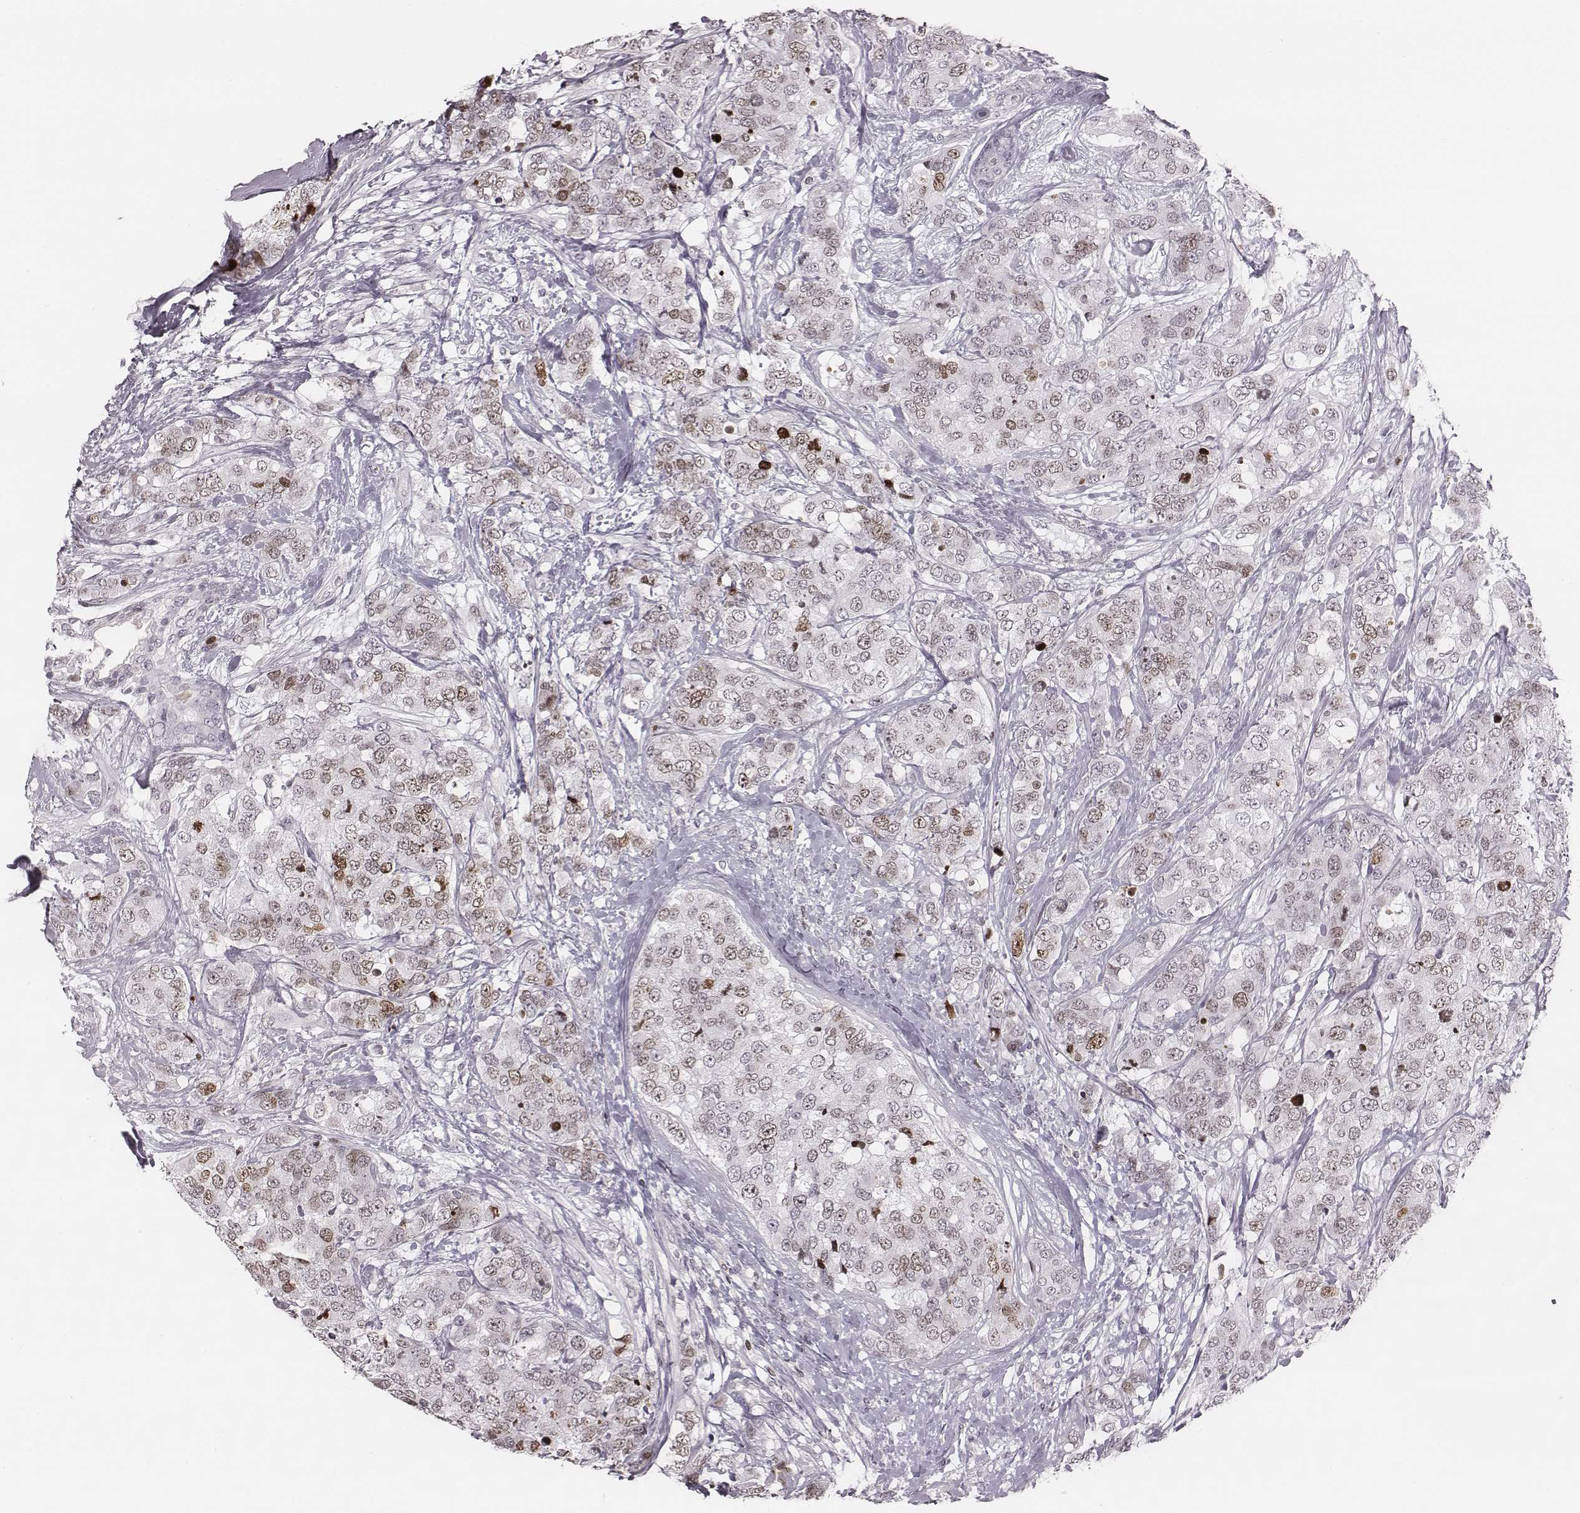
{"staining": {"intensity": "moderate", "quantity": "<25%", "location": "nuclear"}, "tissue": "breast cancer", "cell_type": "Tumor cells", "image_type": "cancer", "snomed": [{"axis": "morphology", "description": "Lobular carcinoma"}, {"axis": "topography", "description": "Breast"}], "caption": "DAB immunohistochemical staining of breast lobular carcinoma reveals moderate nuclear protein positivity in about <25% of tumor cells. Nuclei are stained in blue.", "gene": "NDC1", "patient": {"sex": "female", "age": 59}}